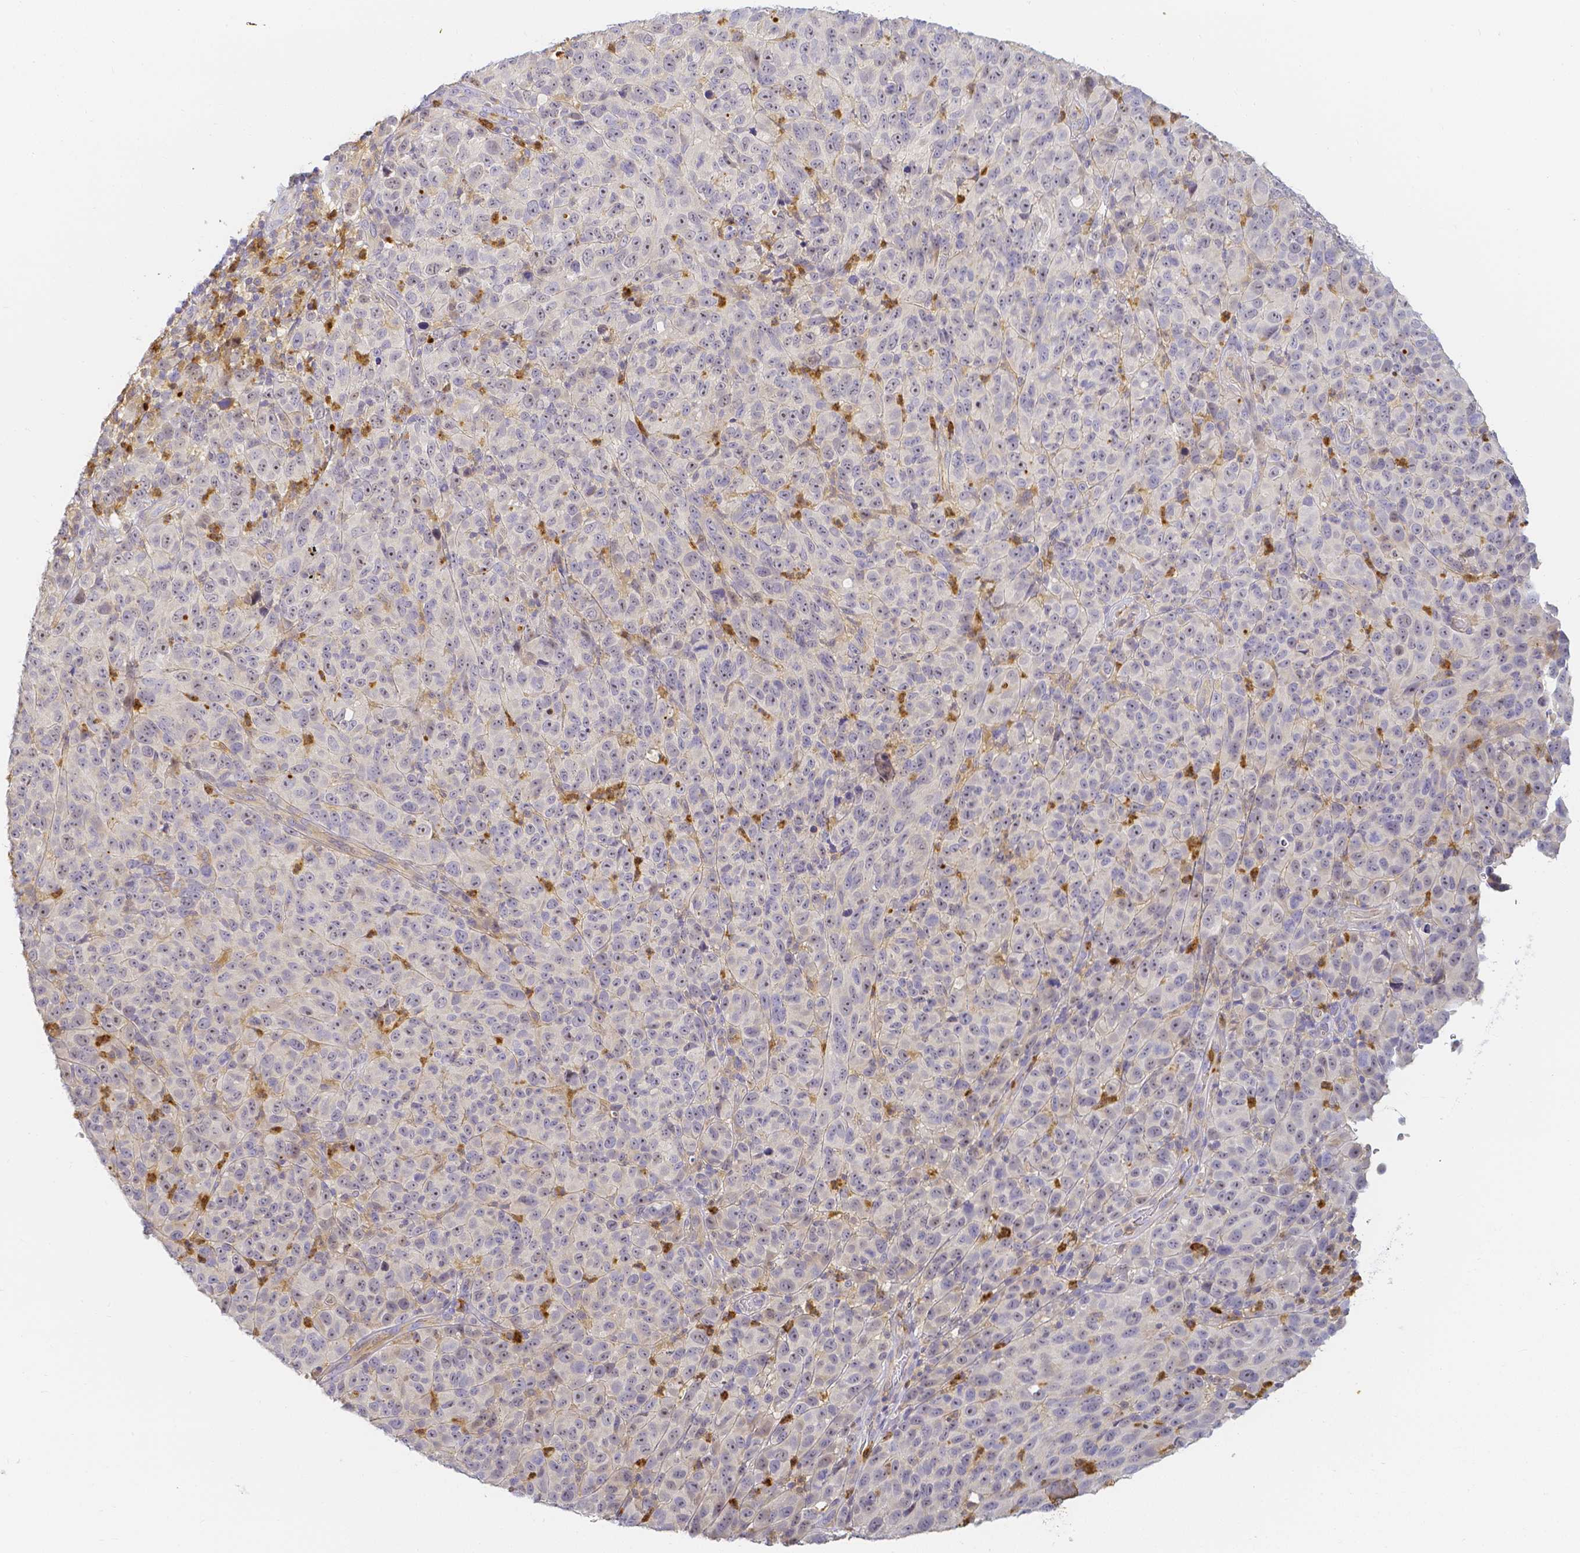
{"staining": {"intensity": "moderate", "quantity": "<25%", "location": "nuclear"}, "tissue": "melanoma", "cell_type": "Tumor cells", "image_type": "cancer", "snomed": [{"axis": "morphology", "description": "Malignant melanoma, NOS"}, {"axis": "topography", "description": "Skin"}], "caption": "There is low levels of moderate nuclear expression in tumor cells of melanoma, as demonstrated by immunohistochemical staining (brown color).", "gene": "KCNH1", "patient": {"sex": "male", "age": 85}}